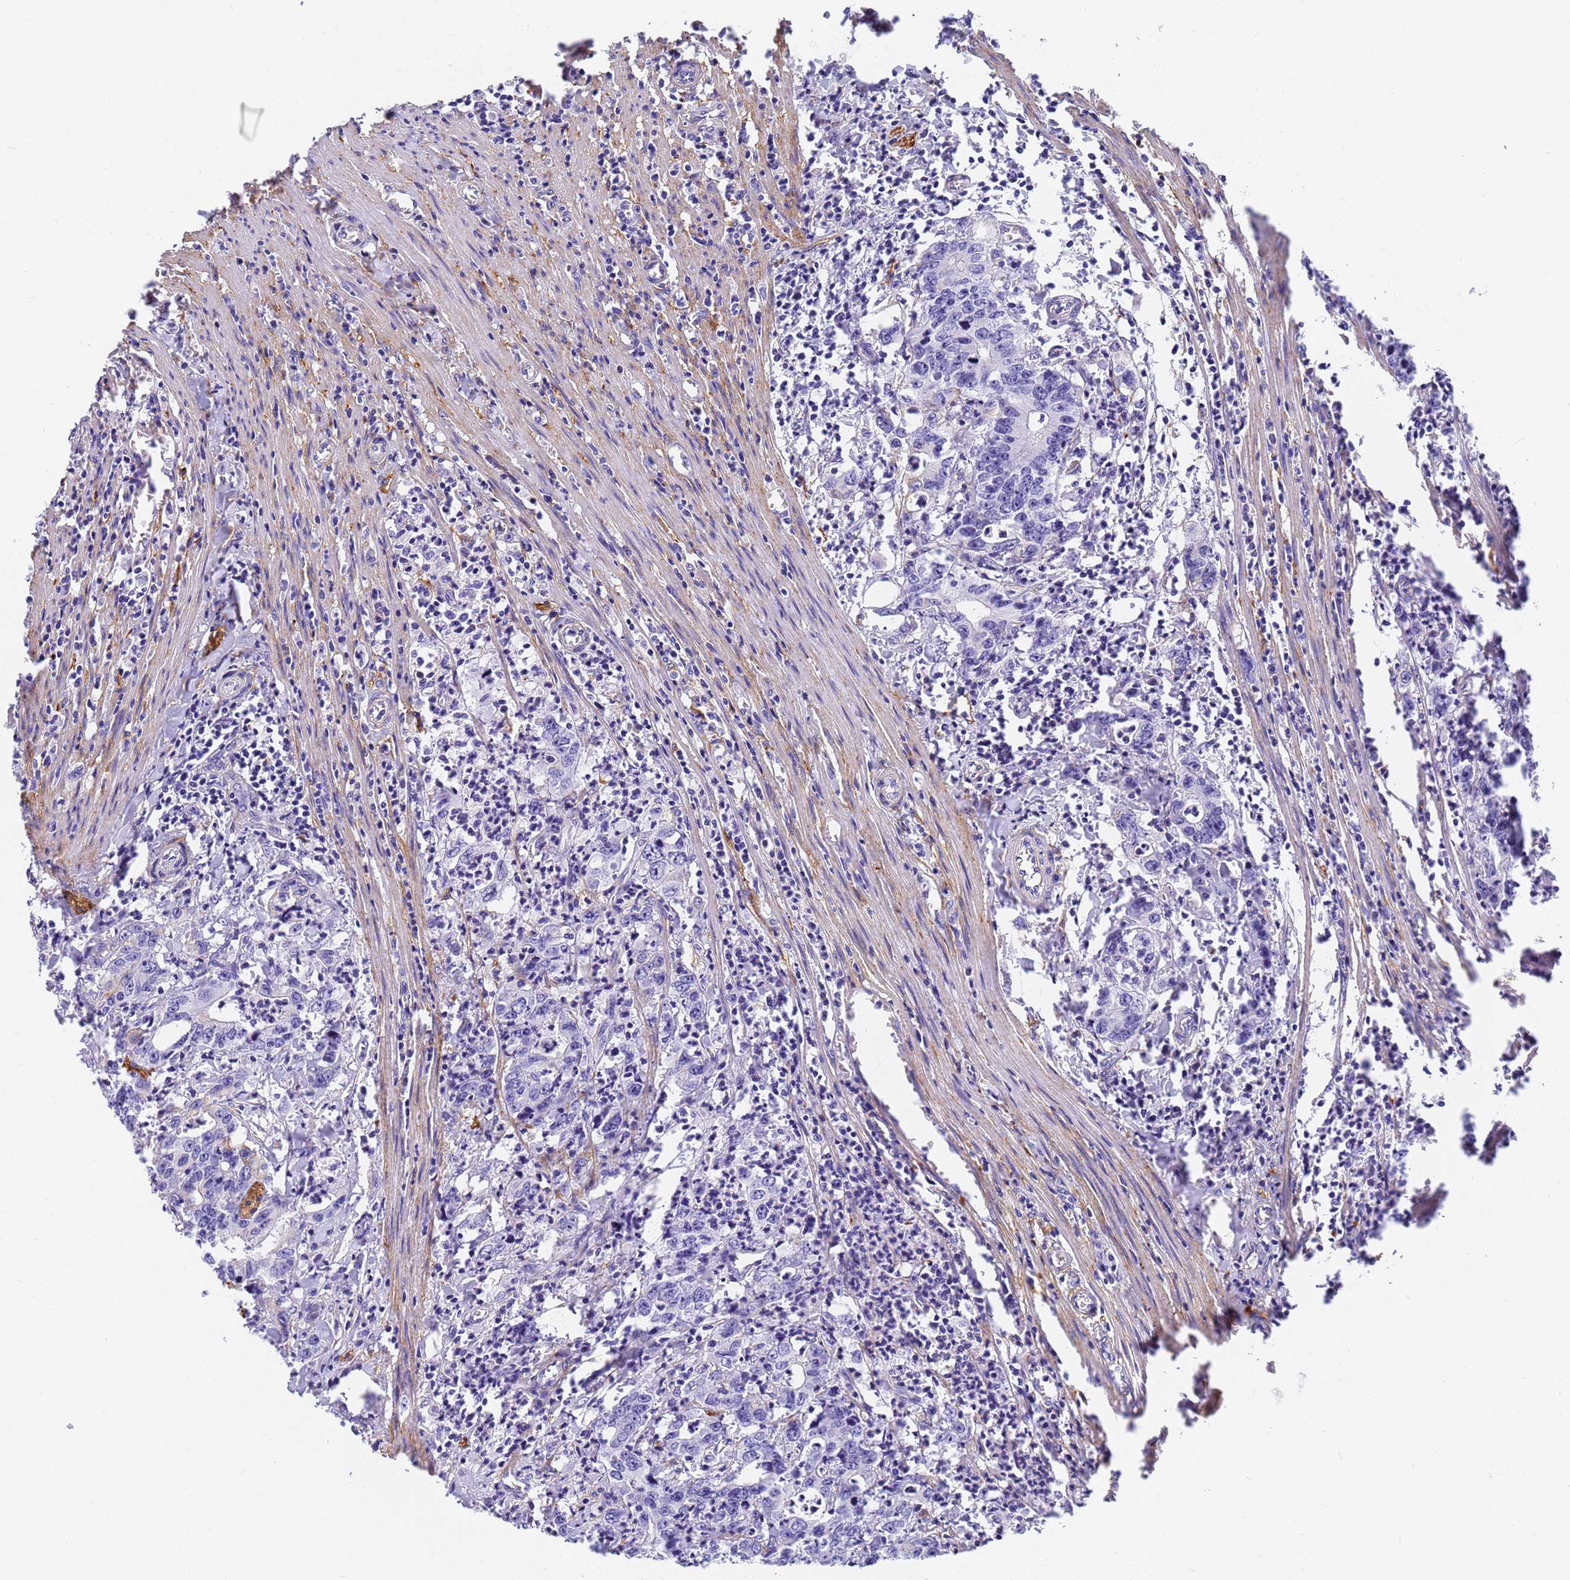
{"staining": {"intensity": "negative", "quantity": "none", "location": "none"}, "tissue": "colorectal cancer", "cell_type": "Tumor cells", "image_type": "cancer", "snomed": [{"axis": "morphology", "description": "Adenocarcinoma, NOS"}, {"axis": "topography", "description": "Colon"}], "caption": "This is a histopathology image of immunohistochemistry (IHC) staining of adenocarcinoma (colorectal), which shows no staining in tumor cells.", "gene": "MVB12A", "patient": {"sex": "female", "age": 75}}